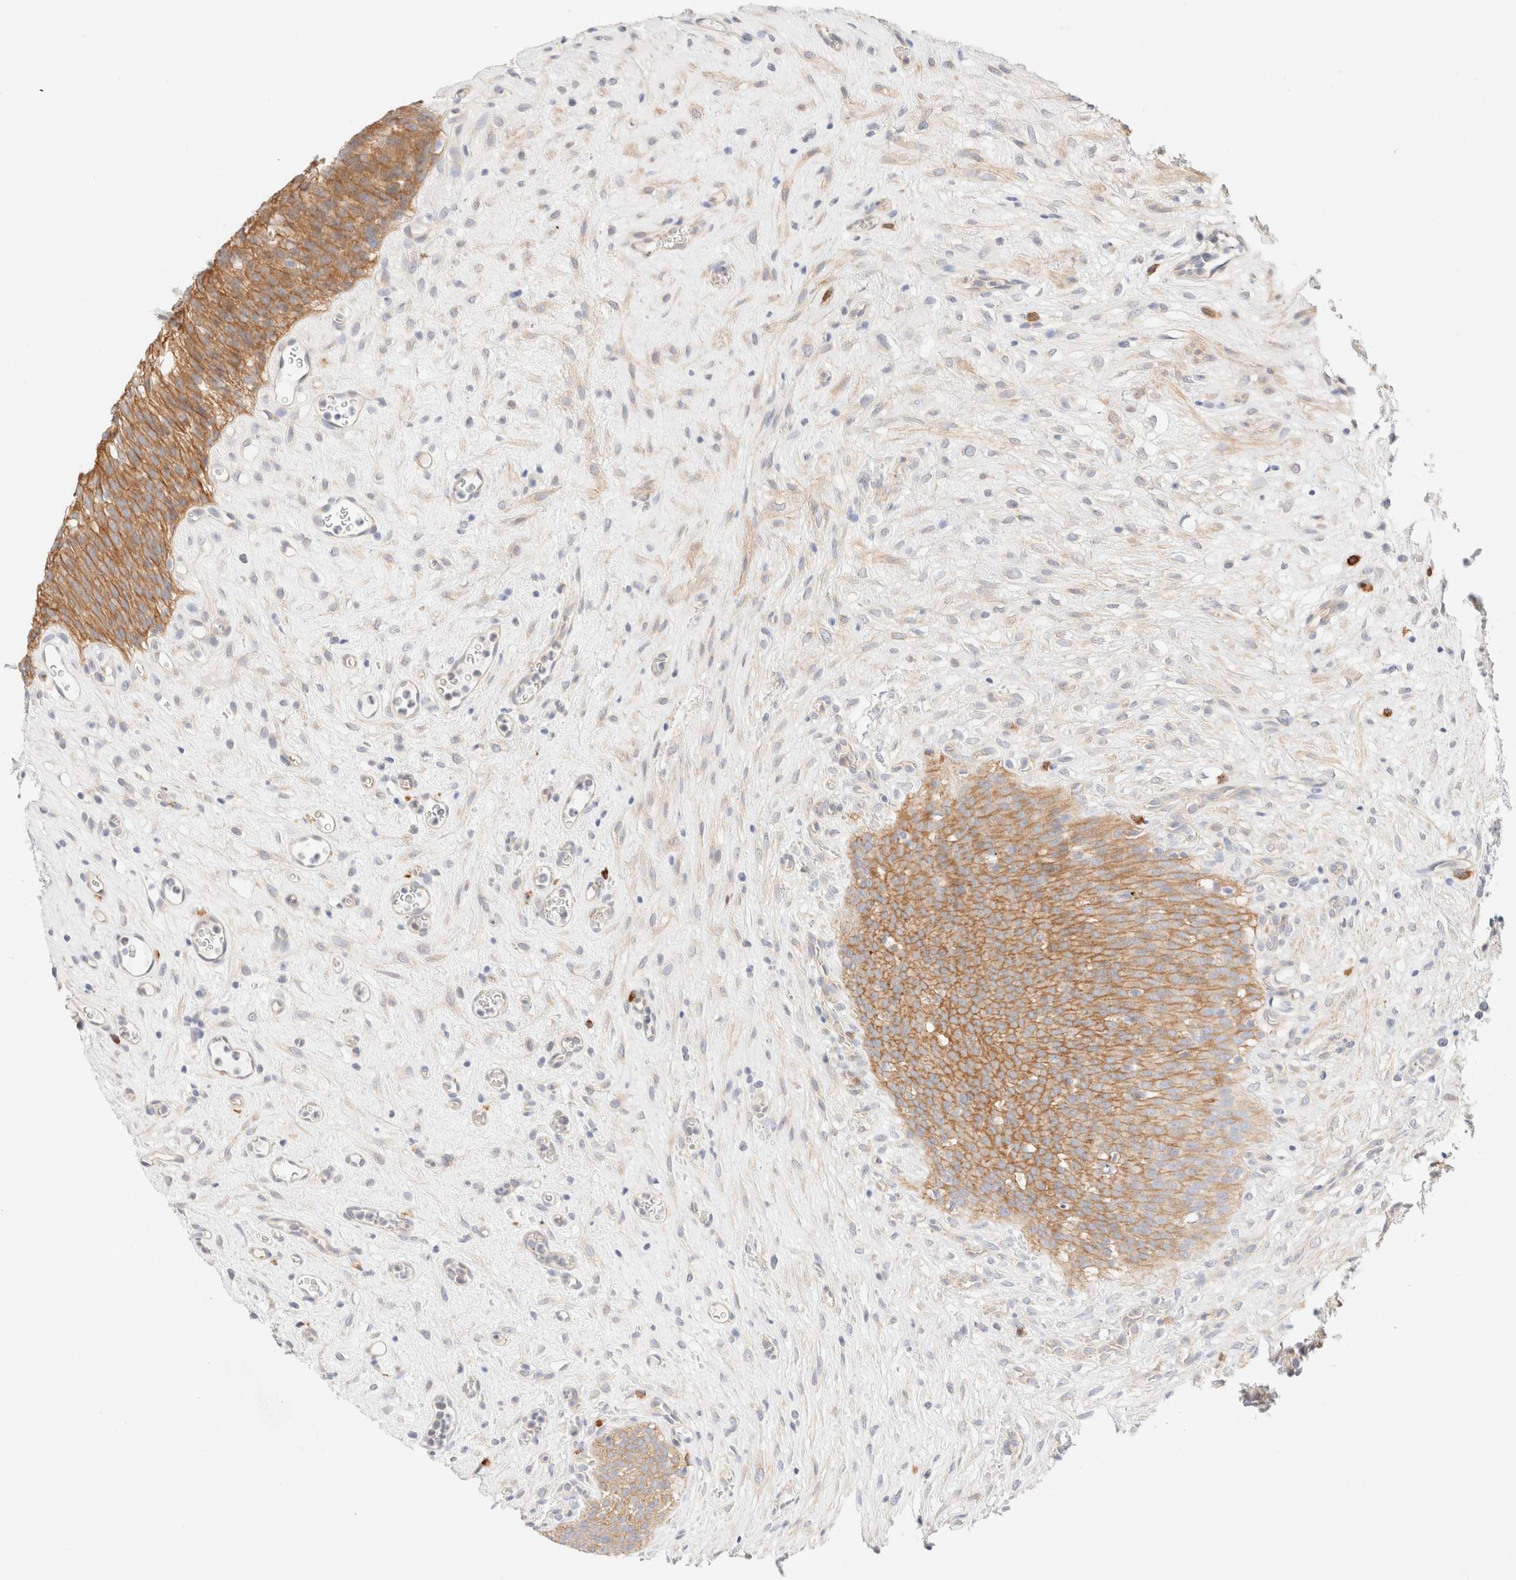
{"staining": {"intensity": "moderate", "quantity": ">75%", "location": "cytoplasmic/membranous"}, "tissue": "urothelial cancer", "cell_type": "Tumor cells", "image_type": "cancer", "snomed": [{"axis": "morphology", "description": "Normal tissue, NOS"}, {"axis": "morphology", "description": "Urothelial carcinoma, Low grade"}, {"axis": "topography", "description": "Smooth muscle"}, {"axis": "topography", "description": "Urinary bladder"}], "caption": "There is medium levels of moderate cytoplasmic/membranous staining in tumor cells of urothelial carcinoma (low-grade), as demonstrated by immunohistochemical staining (brown color).", "gene": "NIBAN2", "patient": {"sex": "male", "age": 60}}